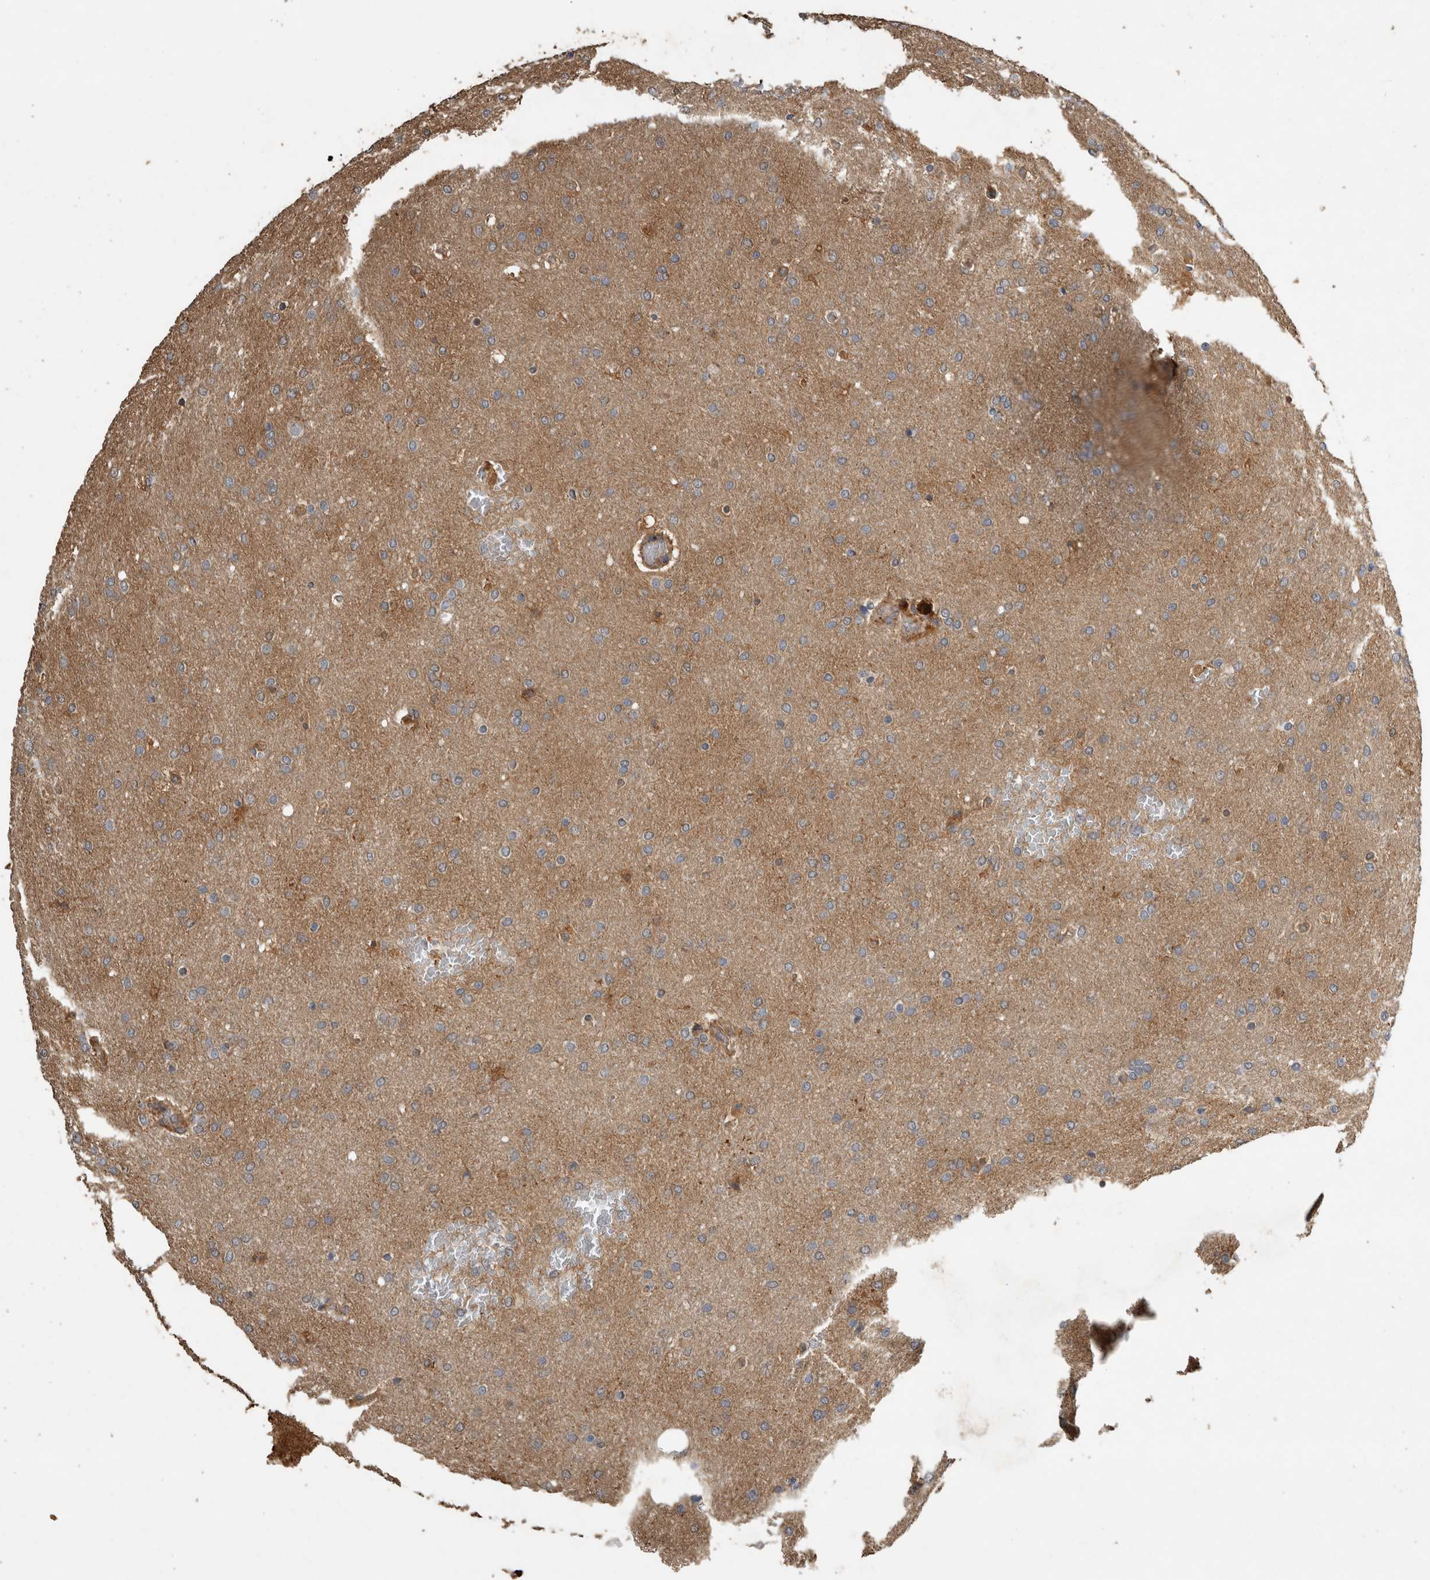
{"staining": {"intensity": "negative", "quantity": "none", "location": "none"}, "tissue": "glioma", "cell_type": "Tumor cells", "image_type": "cancer", "snomed": [{"axis": "morphology", "description": "Glioma, malignant, Low grade"}, {"axis": "topography", "description": "Brain"}], "caption": "Tumor cells show no significant protein positivity in low-grade glioma (malignant).", "gene": "RHPN1", "patient": {"sex": "female", "age": 37}}